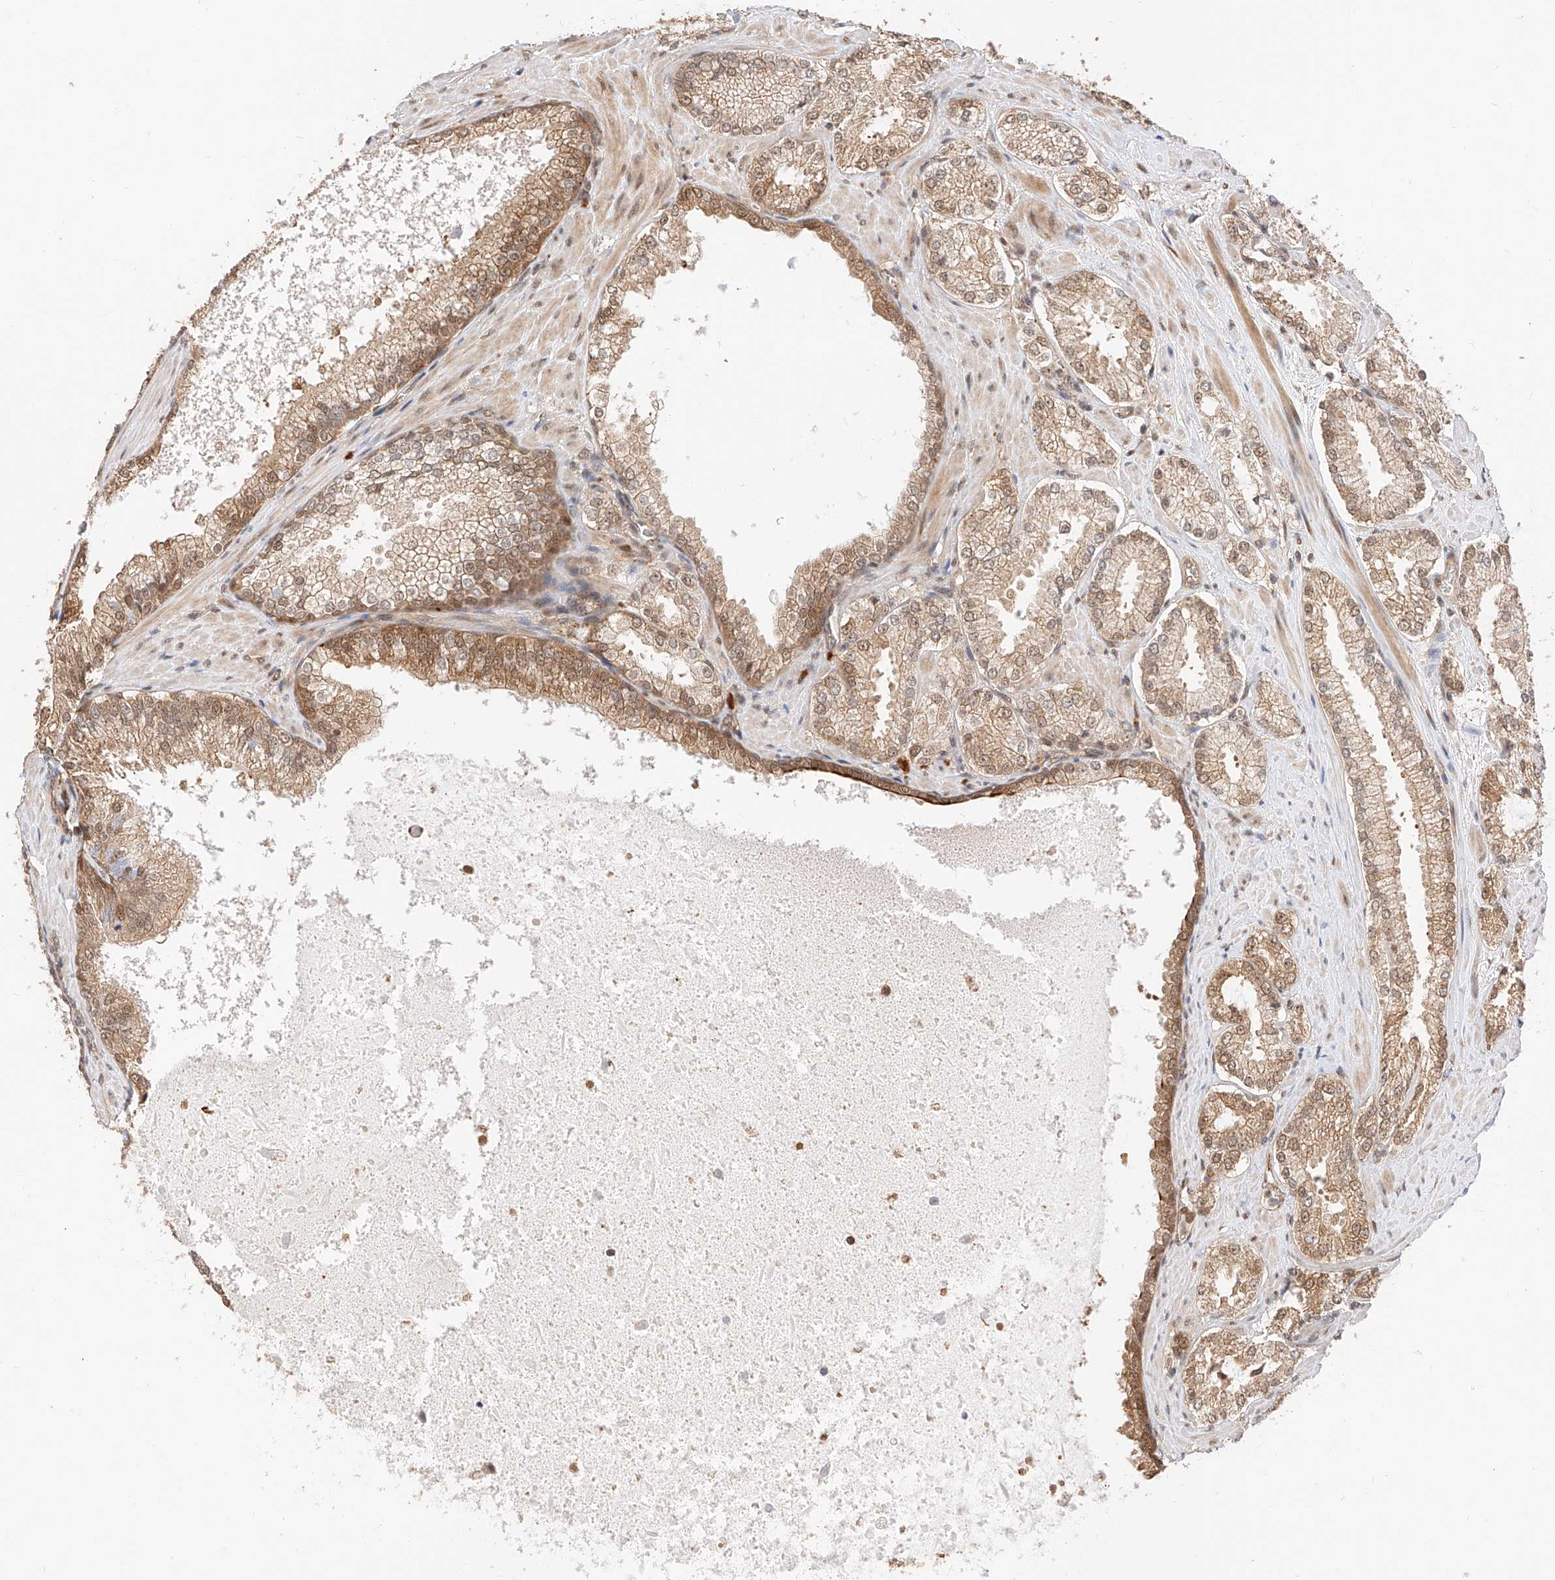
{"staining": {"intensity": "moderate", "quantity": ">75%", "location": "cytoplasmic/membranous,nuclear"}, "tissue": "prostate cancer", "cell_type": "Tumor cells", "image_type": "cancer", "snomed": [{"axis": "morphology", "description": "Adenocarcinoma, High grade"}, {"axis": "topography", "description": "Prostate"}], "caption": "Prostate high-grade adenocarcinoma stained with a protein marker demonstrates moderate staining in tumor cells.", "gene": "EIF4H", "patient": {"sex": "male", "age": 73}}